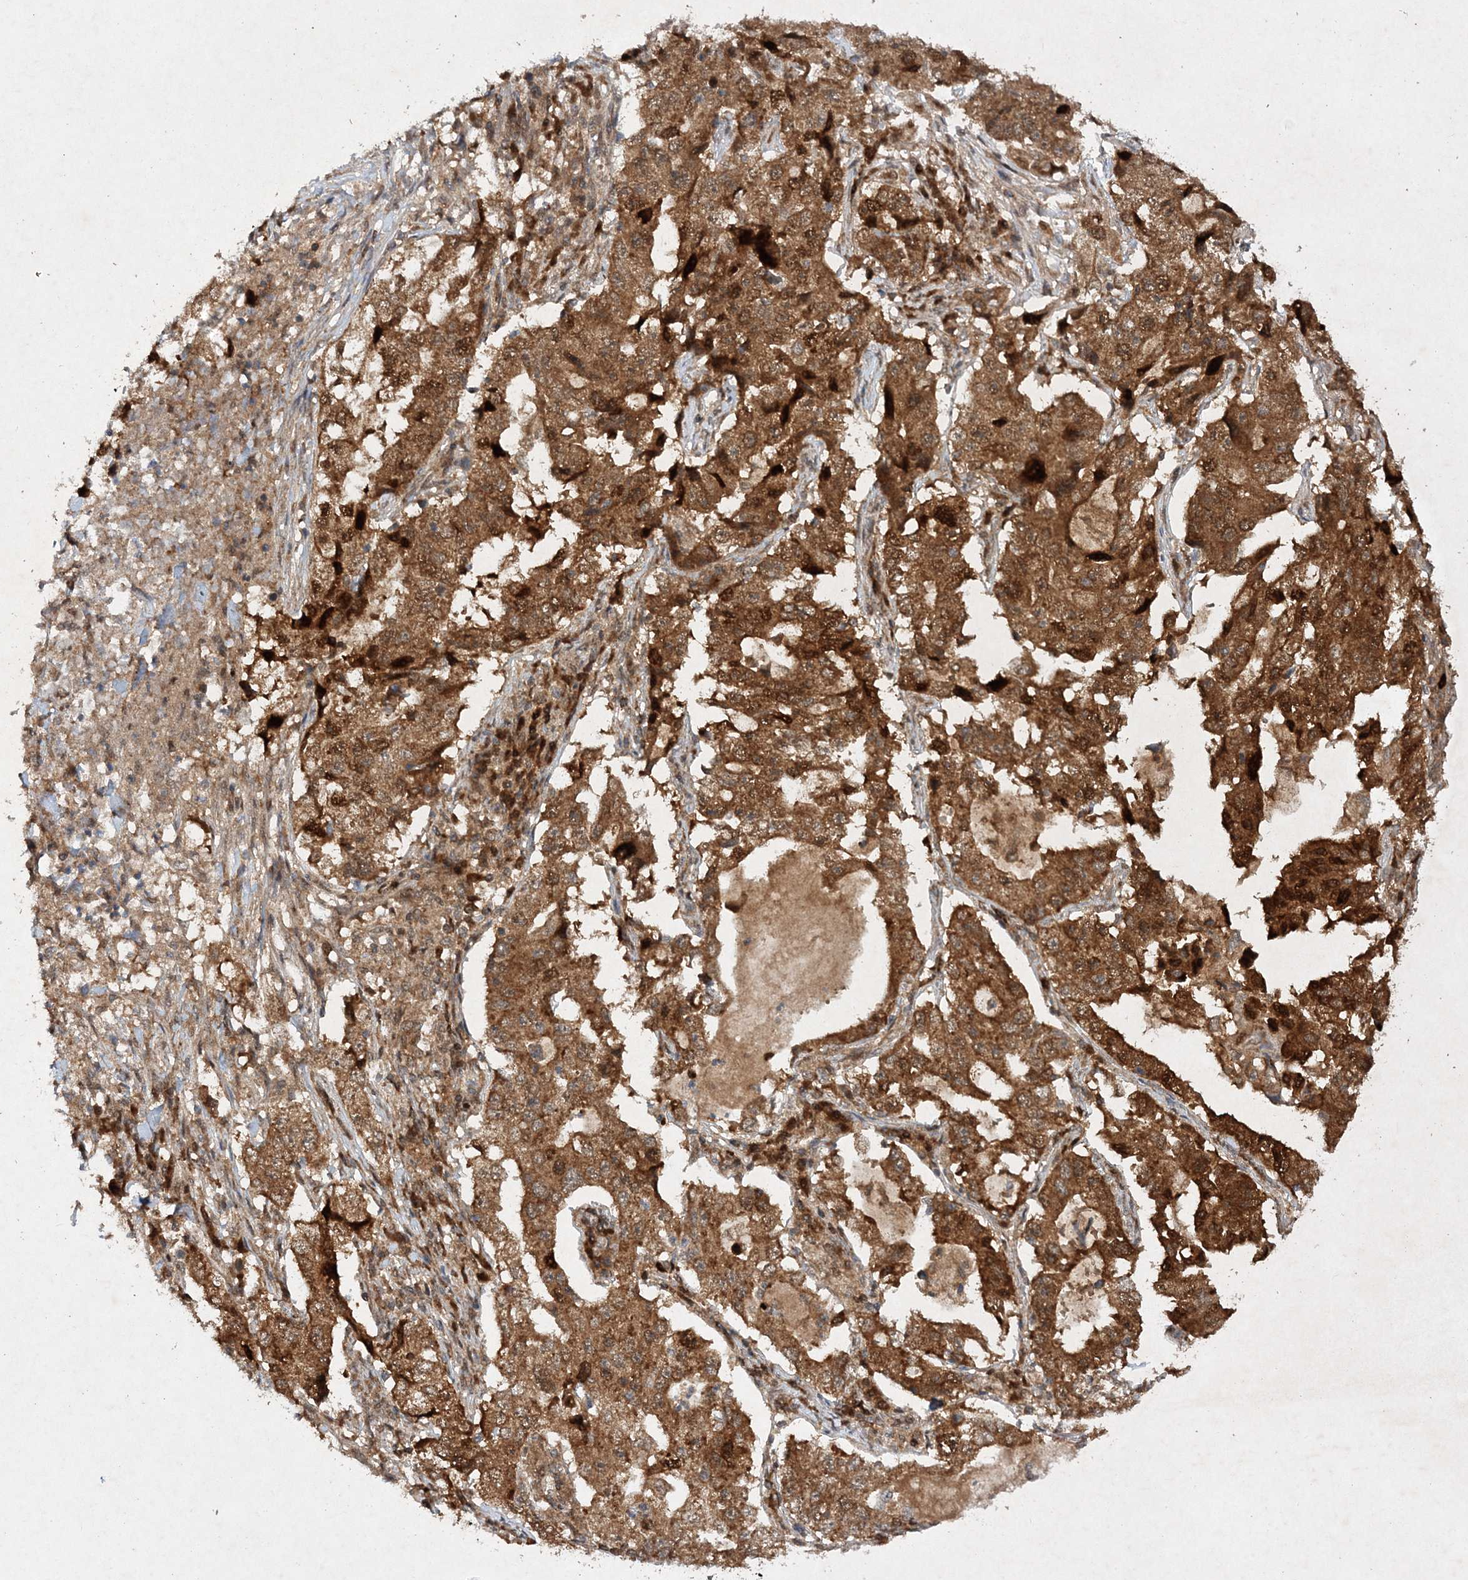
{"staining": {"intensity": "moderate", "quantity": ">75%", "location": "cytoplasmic/membranous,nuclear"}, "tissue": "lung cancer", "cell_type": "Tumor cells", "image_type": "cancer", "snomed": [{"axis": "morphology", "description": "Adenocarcinoma, NOS"}, {"axis": "topography", "description": "Lung"}], "caption": "Human lung cancer (adenocarcinoma) stained with a protein marker shows moderate staining in tumor cells.", "gene": "NIF3L1", "patient": {"sex": "female", "age": 51}}